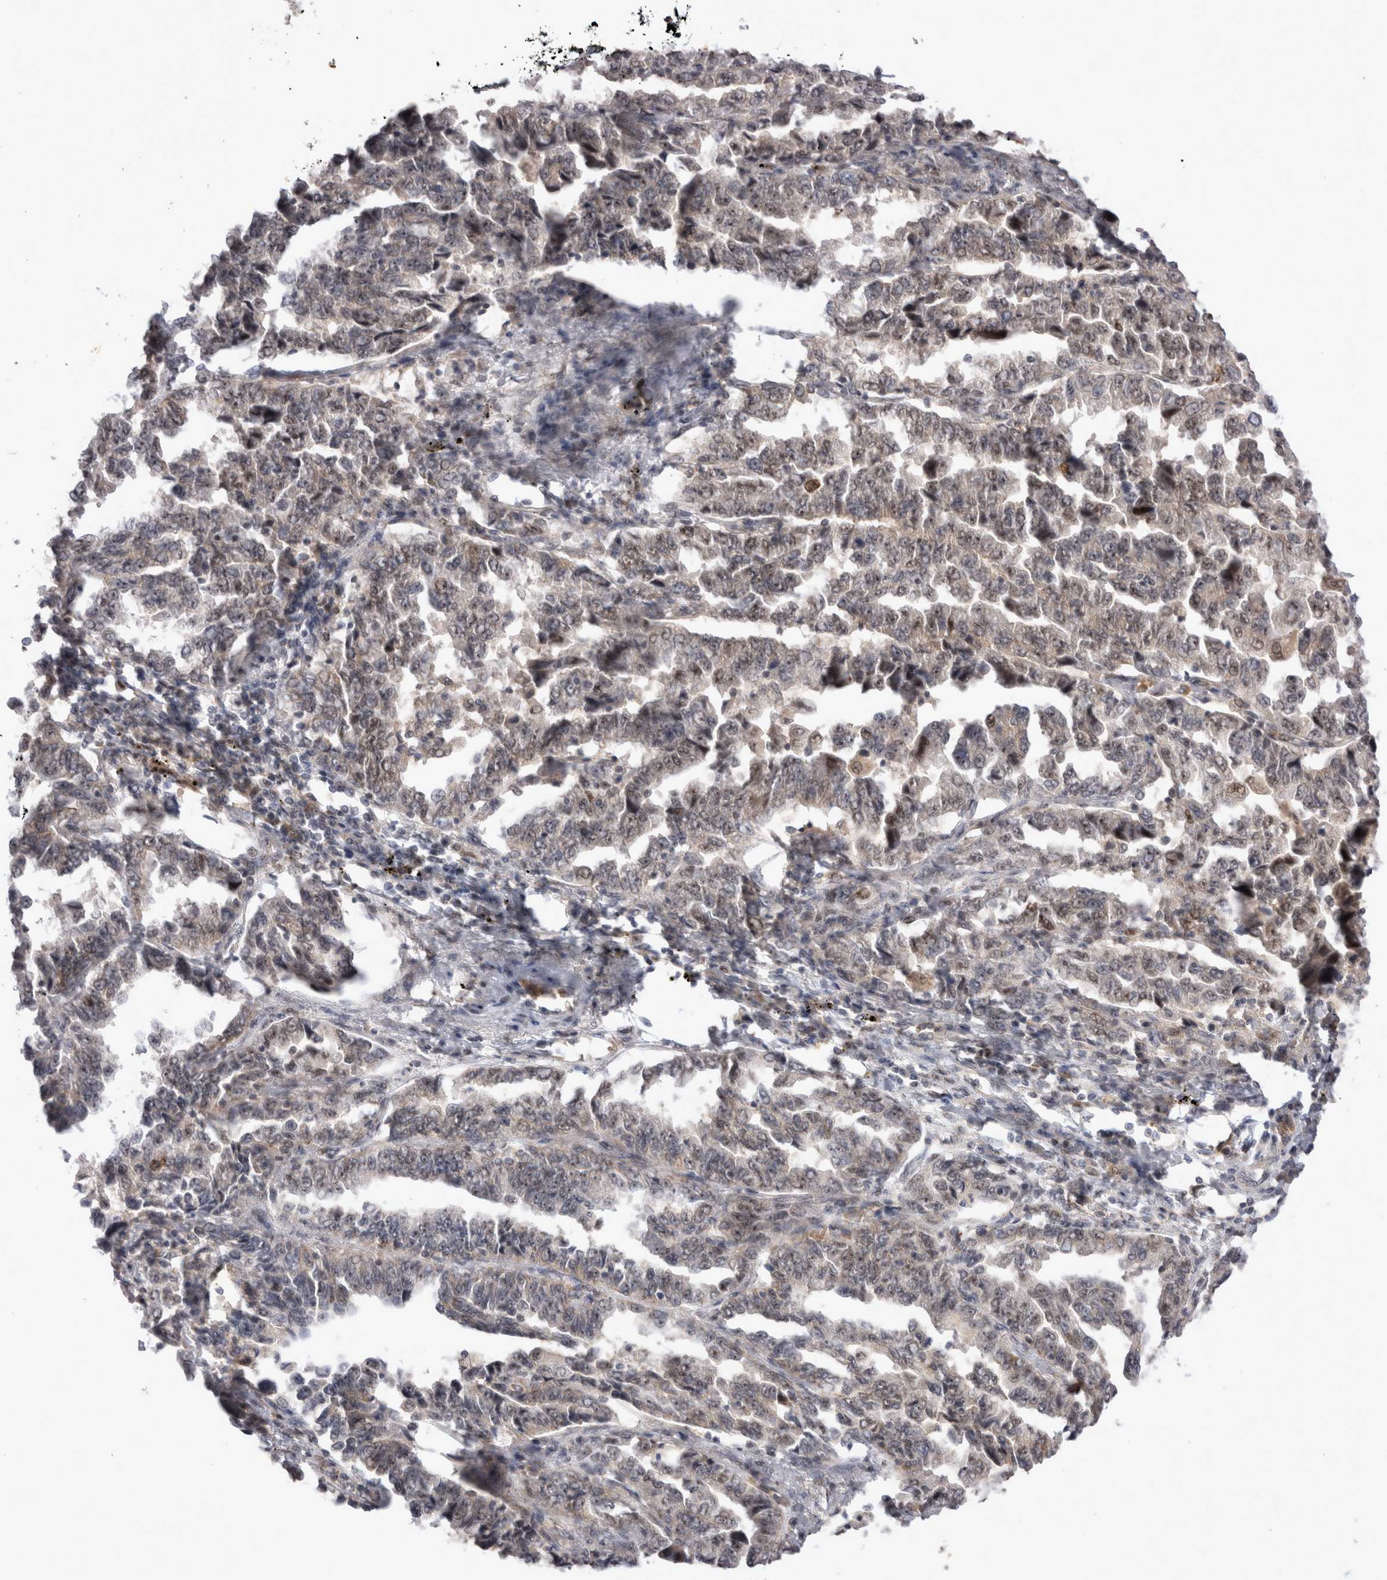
{"staining": {"intensity": "weak", "quantity": "25%-75%", "location": "nuclear"}, "tissue": "lung cancer", "cell_type": "Tumor cells", "image_type": "cancer", "snomed": [{"axis": "morphology", "description": "Adenocarcinoma, NOS"}, {"axis": "topography", "description": "Lung"}], "caption": "Lung cancer (adenocarcinoma) stained for a protein (brown) displays weak nuclear positive staining in approximately 25%-75% of tumor cells.", "gene": "STK11", "patient": {"sex": "female", "age": 51}}